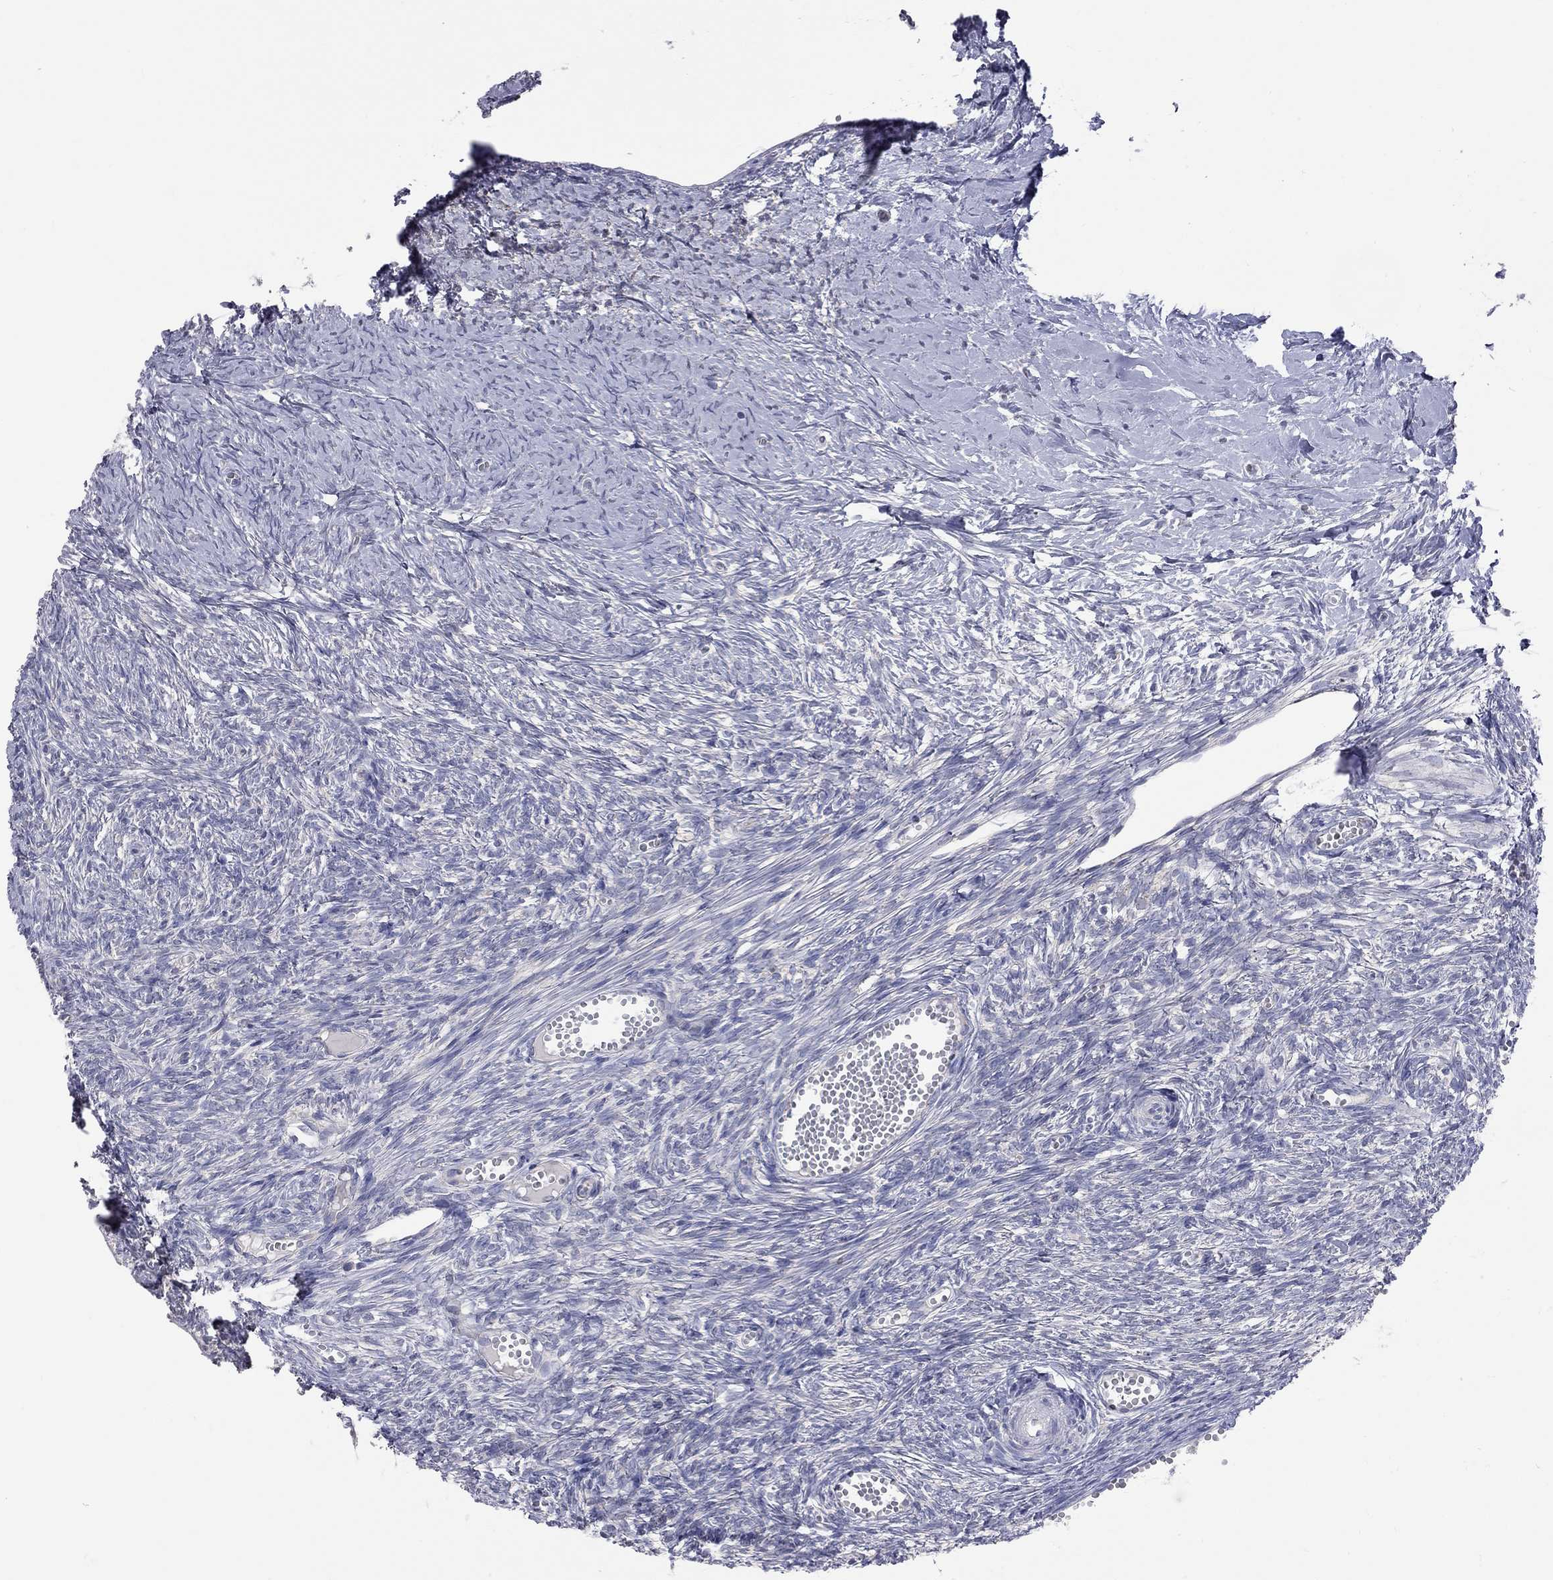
{"staining": {"intensity": "negative", "quantity": "none", "location": "none"}, "tissue": "ovary", "cell_type": "Ovarian stroma cells", "image_type": "normal", "snomed": [{"axis": "morphology", "description": "Normal tissue, NOS"}, {"axis": "topography", "description": "Ovary"}], "caption": "The photomicrograph reveals no significant staining in ovarian stroma cells of ovary.", "gene": "OPRK1", "patient": {"sex": "female", "age": 43}}